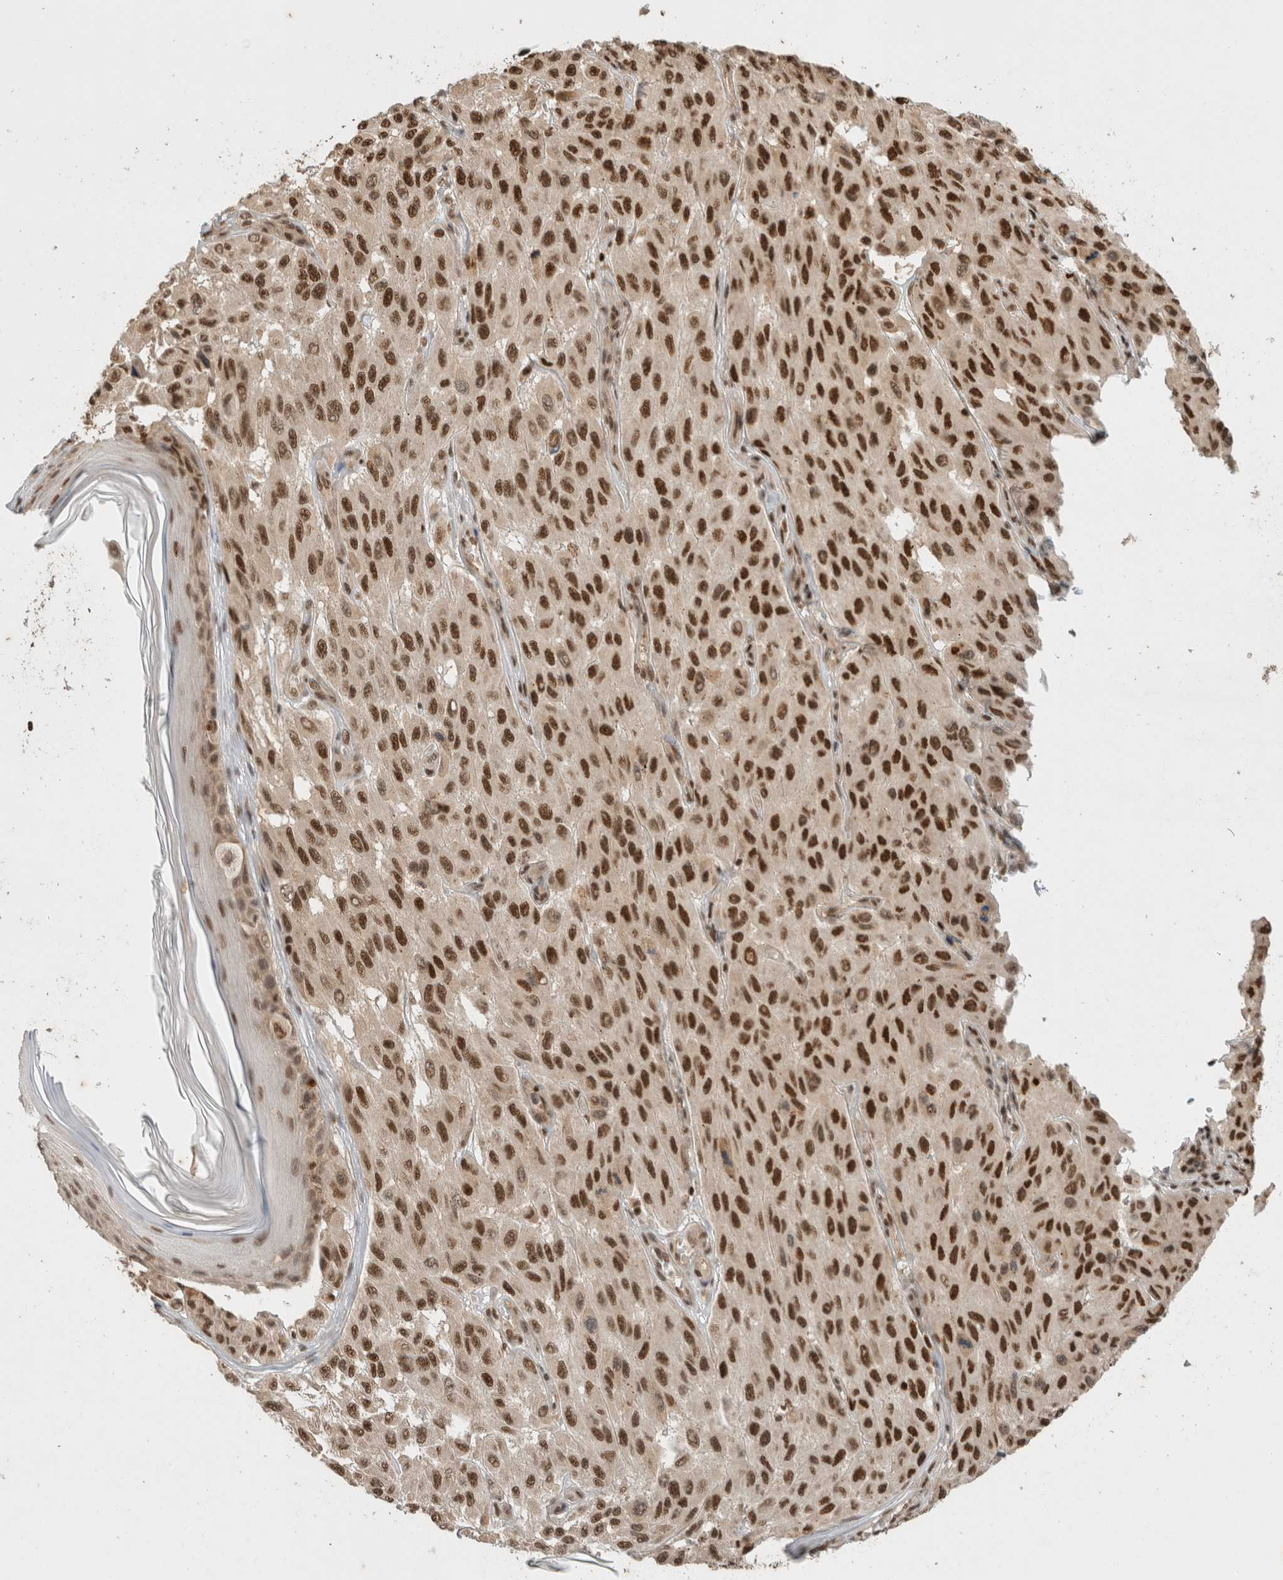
{"staining": {"intensity": "strong", "quantity": ">75%", "location": "nuclear"}, "tissue": "melanoma", "cell_type": "Tumor cells", "image_type": "cancer", "snomed": [{"axis": "morphology", "description": "Malignant melanoma, NOS"}, {"axis": "topography", "description": "Skin"}], "caption": "Protein expression analysis of malignant melanoma shows strong nuclear positivity in about >75% of tumor cells.", "gene": "SNRNP40", "patient": {"sex": "male", "age": 30}}